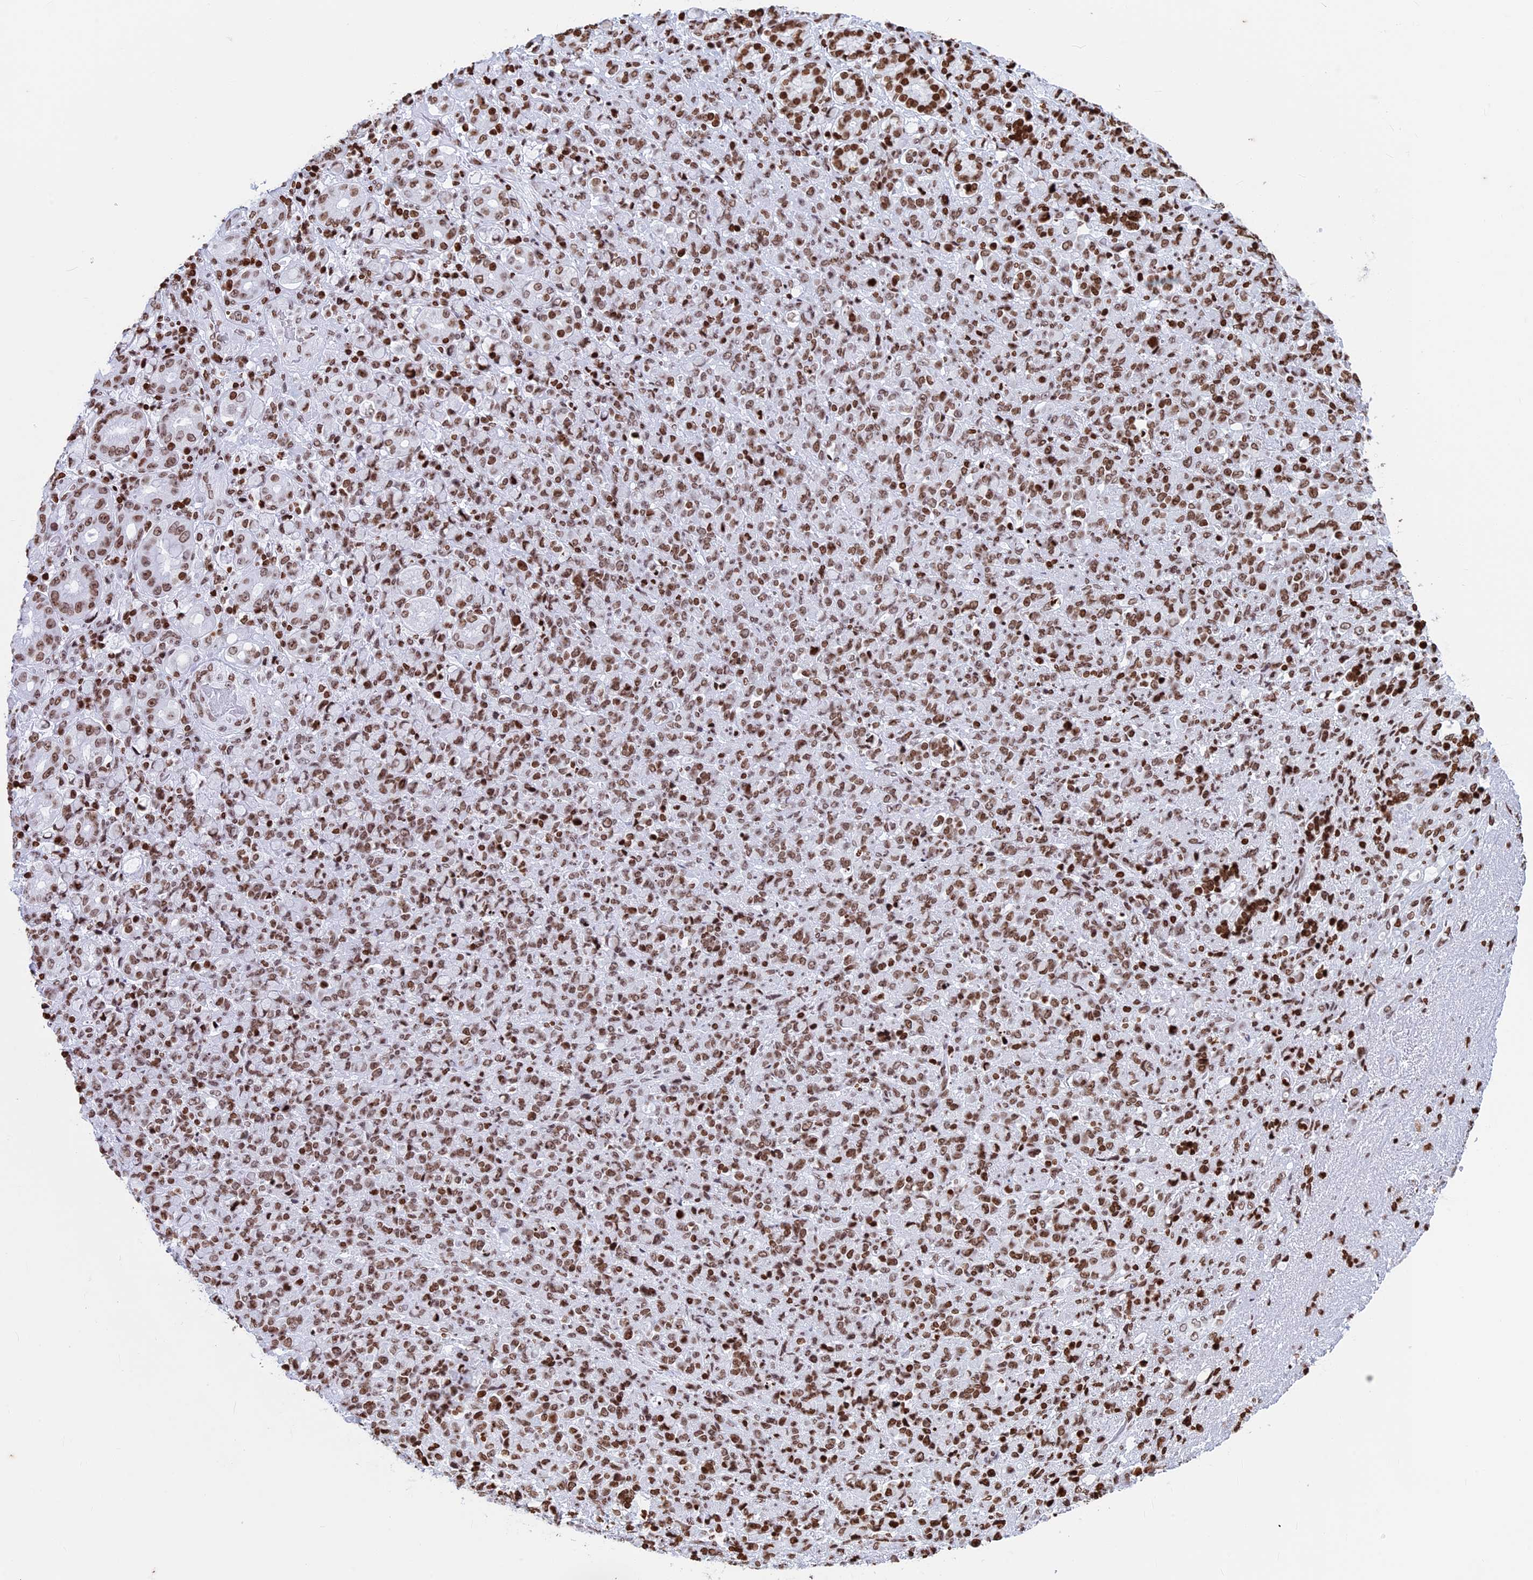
{"staining": {"intensity": "moderate", "quantity": ">75%", "location": "nuclear"}, "tissue": "stomach cancer", "cell_type": "Tumor cells", "image_type": "cancer", "snomed": [{"axis": "morphology", "description": "Normal tissue, NOS"}, {"axis": "morphology", "description": "Adenocarcinoma, NOS"}, {"axis": "topography", "description": "Stomach"}], "caption": "Tumor cells exhibit moderate nuclear positivity in about >75% of cells in adenocarcinoma (stomach). The staining was performed using DAB to visualize the protein expression in brown, while the nuclei were stained in blue with hematoxylin (Magnification: 20x).", "gene": "APOBEC3A", "patient": {"sex": "female", "age": 79}}